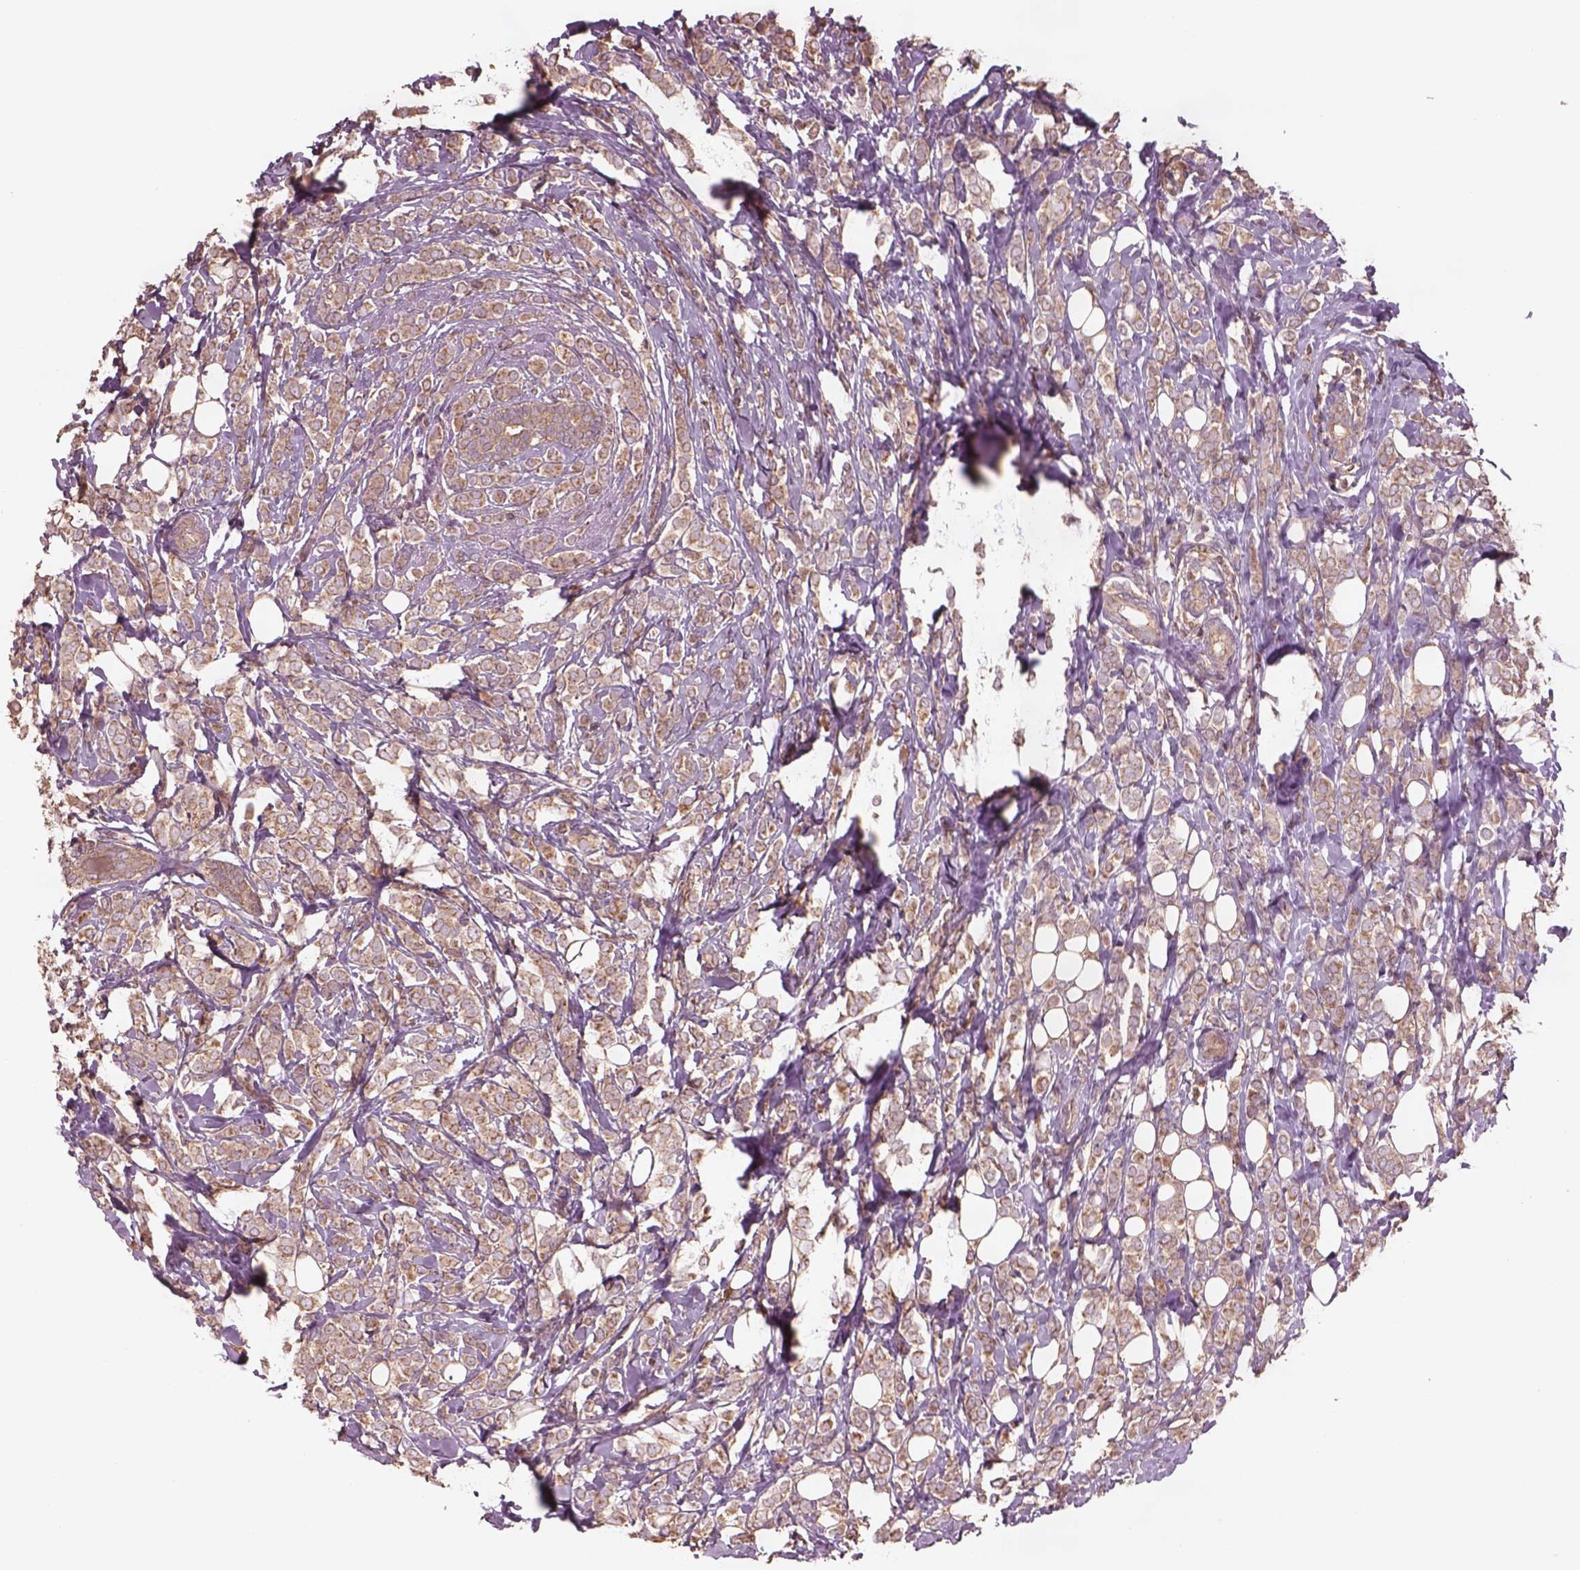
{"staining": {"intensity": "weak", "quantity": ">75%", "location": "cytoplasmic/membranous"}, "tissue": "breast cancer", "cell_type": "Tumor cells", "image_type": "cancer", "snomed": [{"axis": "morphology", "description": "Lobular carcinoma"}, {"axis": "topography", "description": "Breast"}], "caption": "This photomicrograph displays lobular carcinoma (breast) stained with IHC to label a protein in brown. The cytoplasmic/membranous of tumor cells show weak positivity for the protein. Nuclei are counter-stained blue.", "gene": "TRADD", "patient": {"sex": "female", "age": 49}}